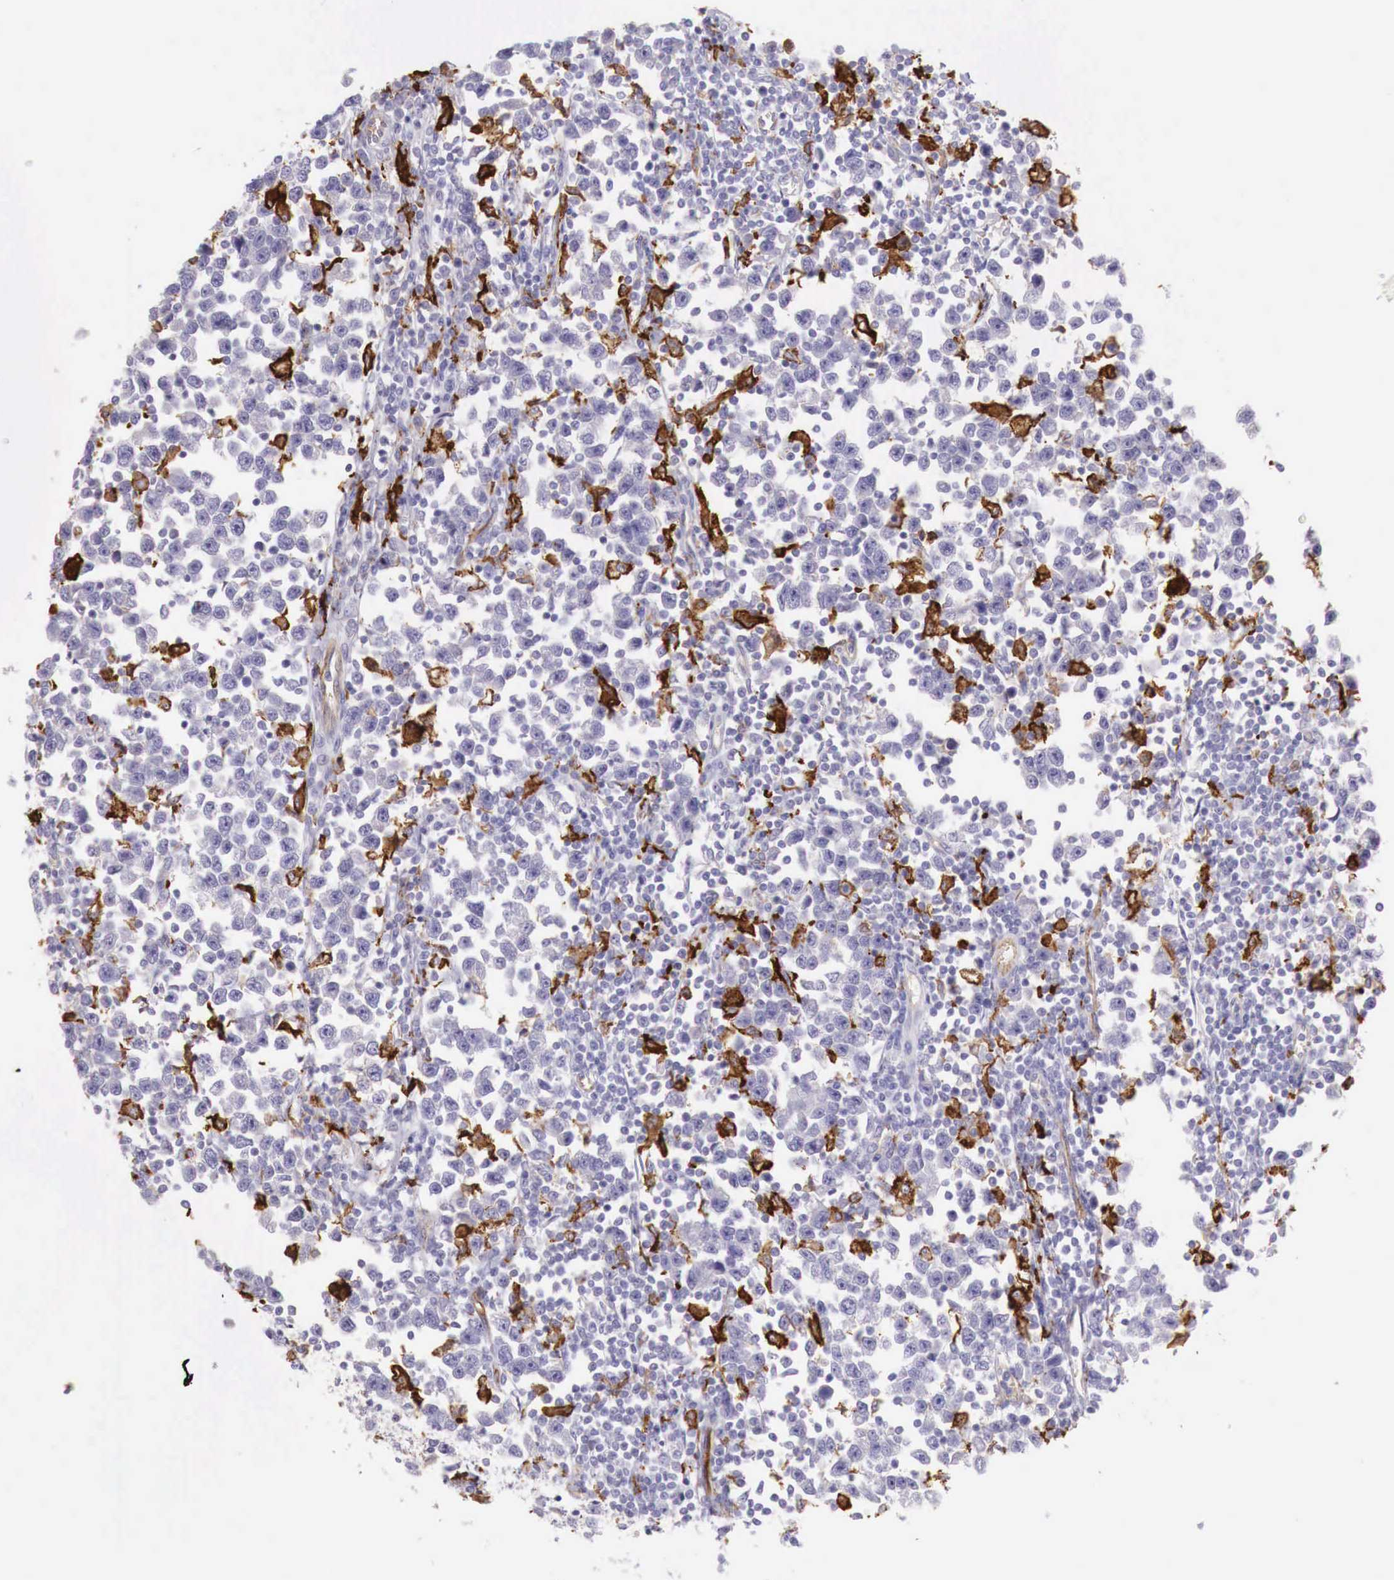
{"staining": {"intensity": "negative", "quantity": "none", "location": "none"}, "tissue": "testis cancer", "cell_type": "Tumor cells", "image_type": "cancer", "snomed": [{"axis": "morphology", "description": "Seminoma, NOS"}, {"axis": "topography", "description": "Testis"}], "caption": "Photomicrograph shows no significant protein expression in tumor cells of testis seminoma.", "gene": "MSR1", "patient": {"sex": "male", "age": 43}}